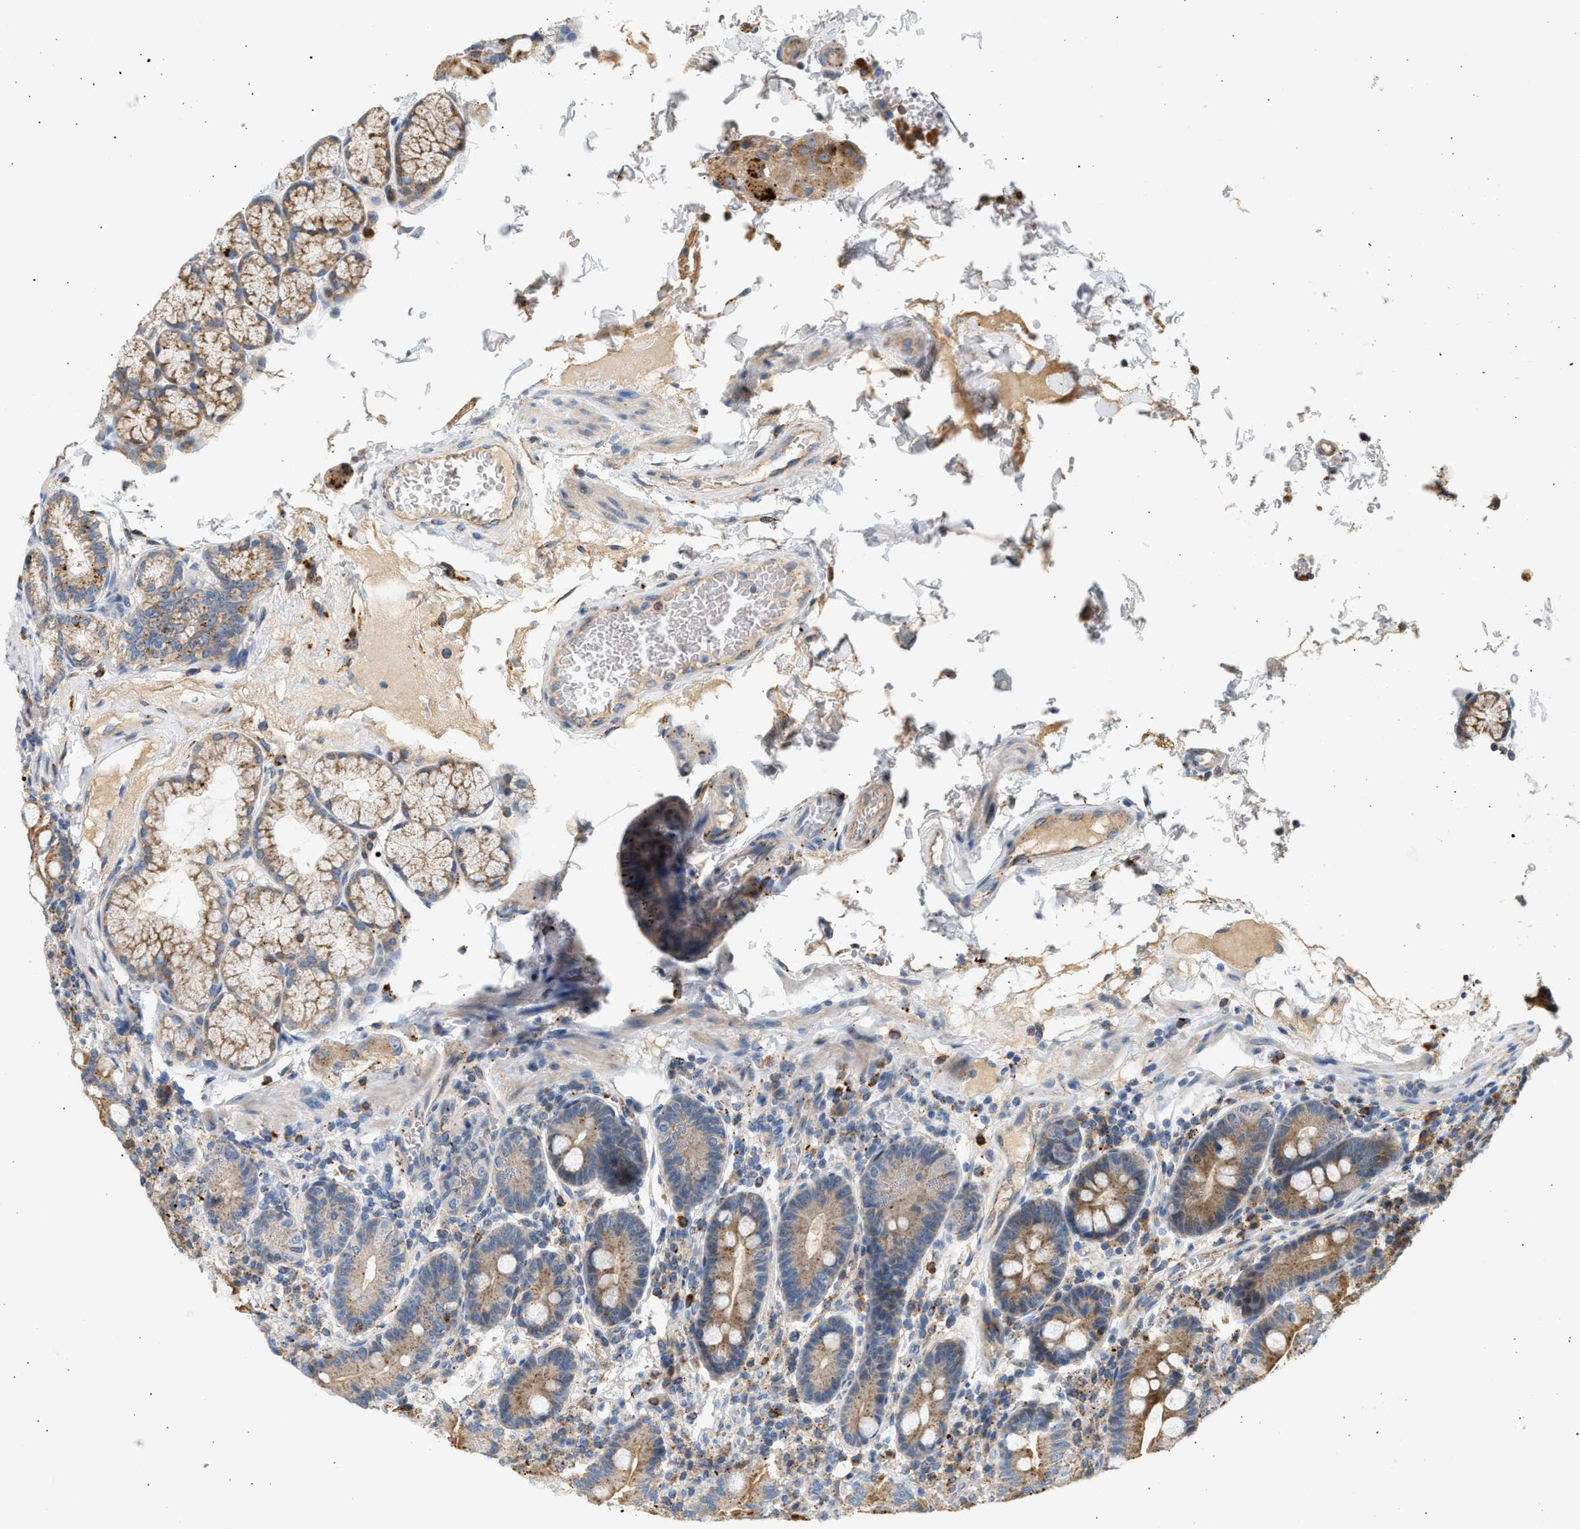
{"staining": {"intensity": "moderate", "quantity": ">75%", "location": "cytoplasmic/membranous"}, "tissue": "duodenum", "cell_type": "Glandular cells", "image_type": "normal", "snomed": [{"axis": "morphology", "description": "Normal tissue, NOS"}, {"axis": "topography", "description": "Duodenum"}], "caption": "Immunohistochemistry (IHC) micrograph of benign duodenum: human duodenum stained using immunohistochemistry (IHC) displays medium levels of moderate protein expression localized specifically in the cytoplasmic/membranous of glandular cells, appearing as a cytoplasmic/membranous brown color.", "gene": "ENTHD1", "patient": {"sex": "male", "age": 50}}